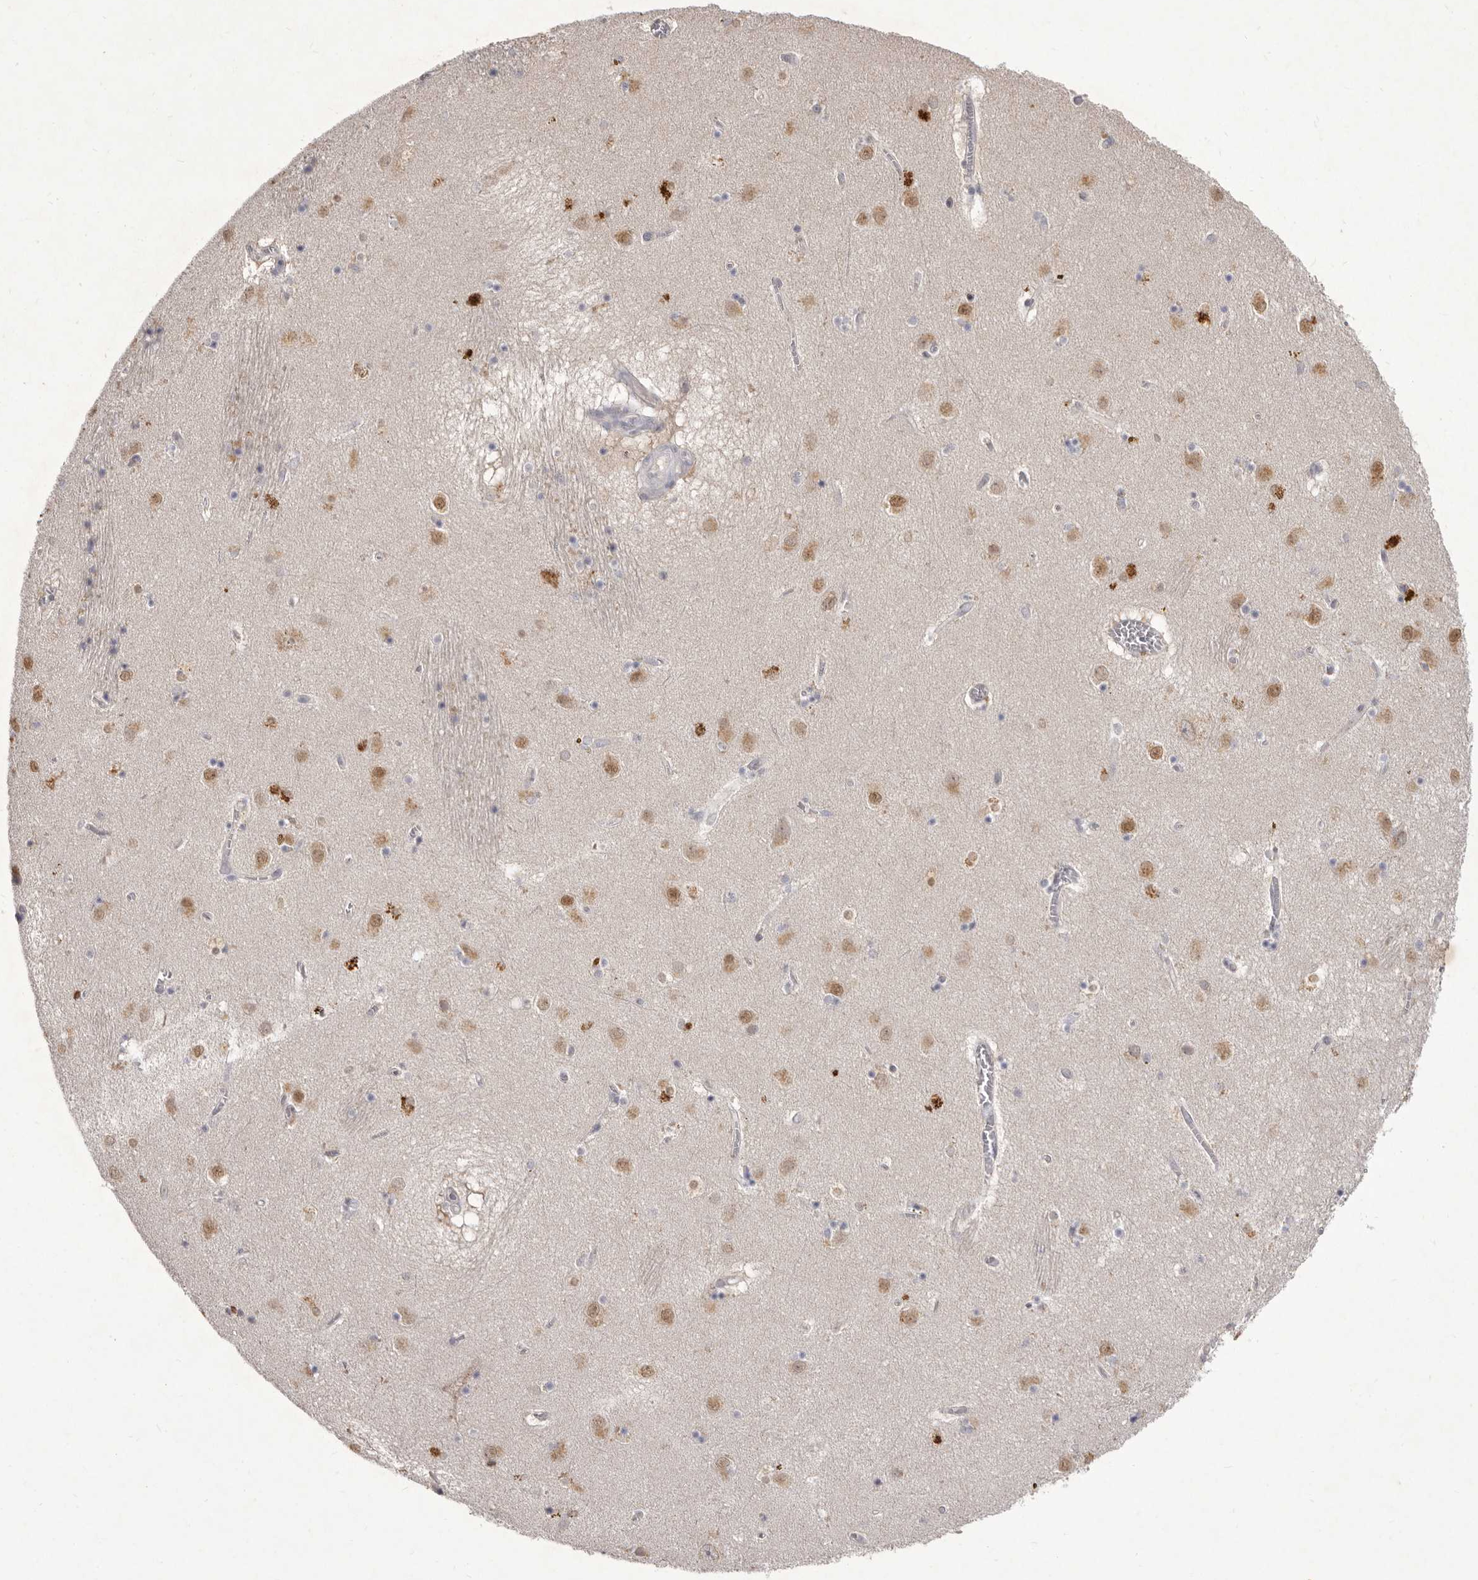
{"staining": {"intensity": "negative", "quantity": "none", "location": "none"}, "tissue": "caudate", "cell_type": "Glial cells", "image_type": "normal", "snomed": [{"axis": "morphology", "description": "Normal tissue, NOS"}, {"axis": "topography", "description": "Lateral ventricle wall"}], "caption": "The histopathology image shows no significant positivity in glial cells of caudate.", "gene": "P2RX6", "patient": {"sex": "male", "age": 70}}